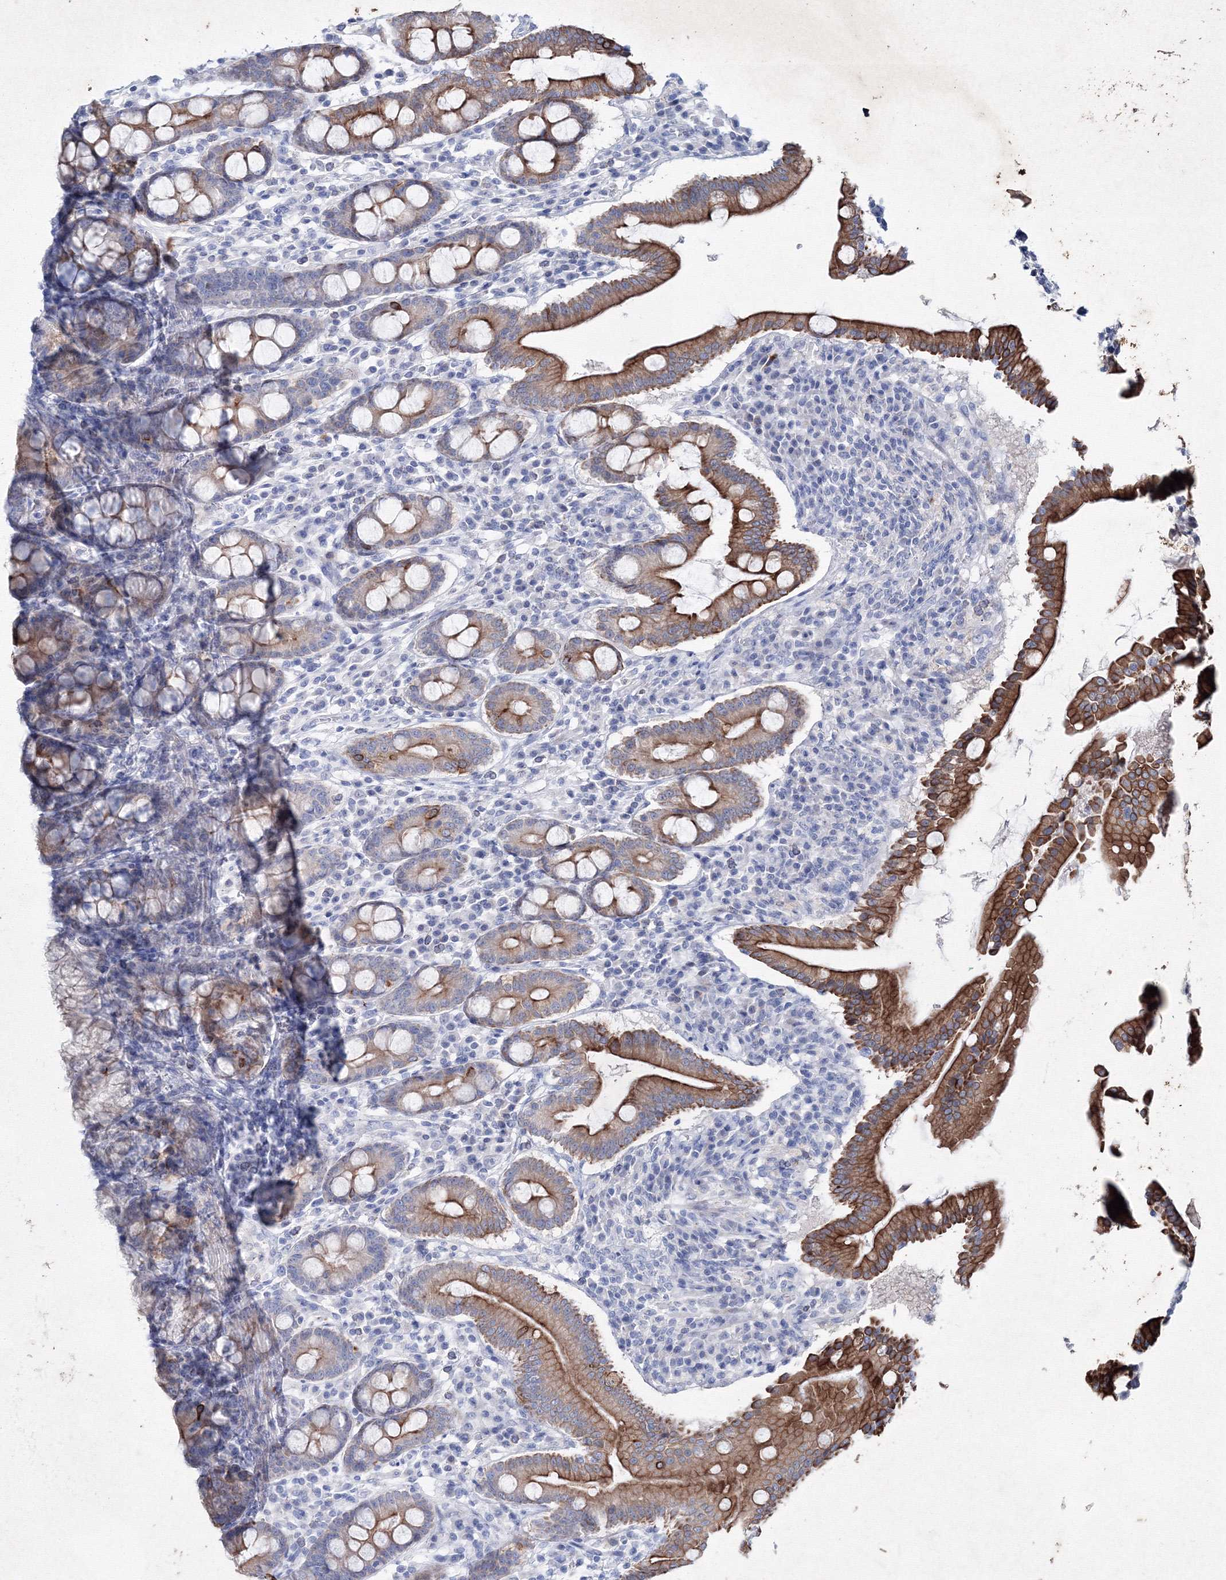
{"staining": {"intensity": "moderate", "quantity": ">75%", "location": "cytoplasmic/membranous"}, "tissue": "duodenum", "cell_type": "Glandular cells", "image_type": "normal", "snomed": [{"axis": "morphology", "description": "Normal tissue, NOS"}, {"axis": "topography", "description": "Duodenum"}], "caption": "Protein expression analysis of benign human duodenum reveals moderate cytoplasmic/membranous positivity in about >75% of glandular cells. (Brightfield microscopy of DAB IHC at high magnification).", "gene": "SMIM29", "patient": {"sex": "male", "age": 50}}